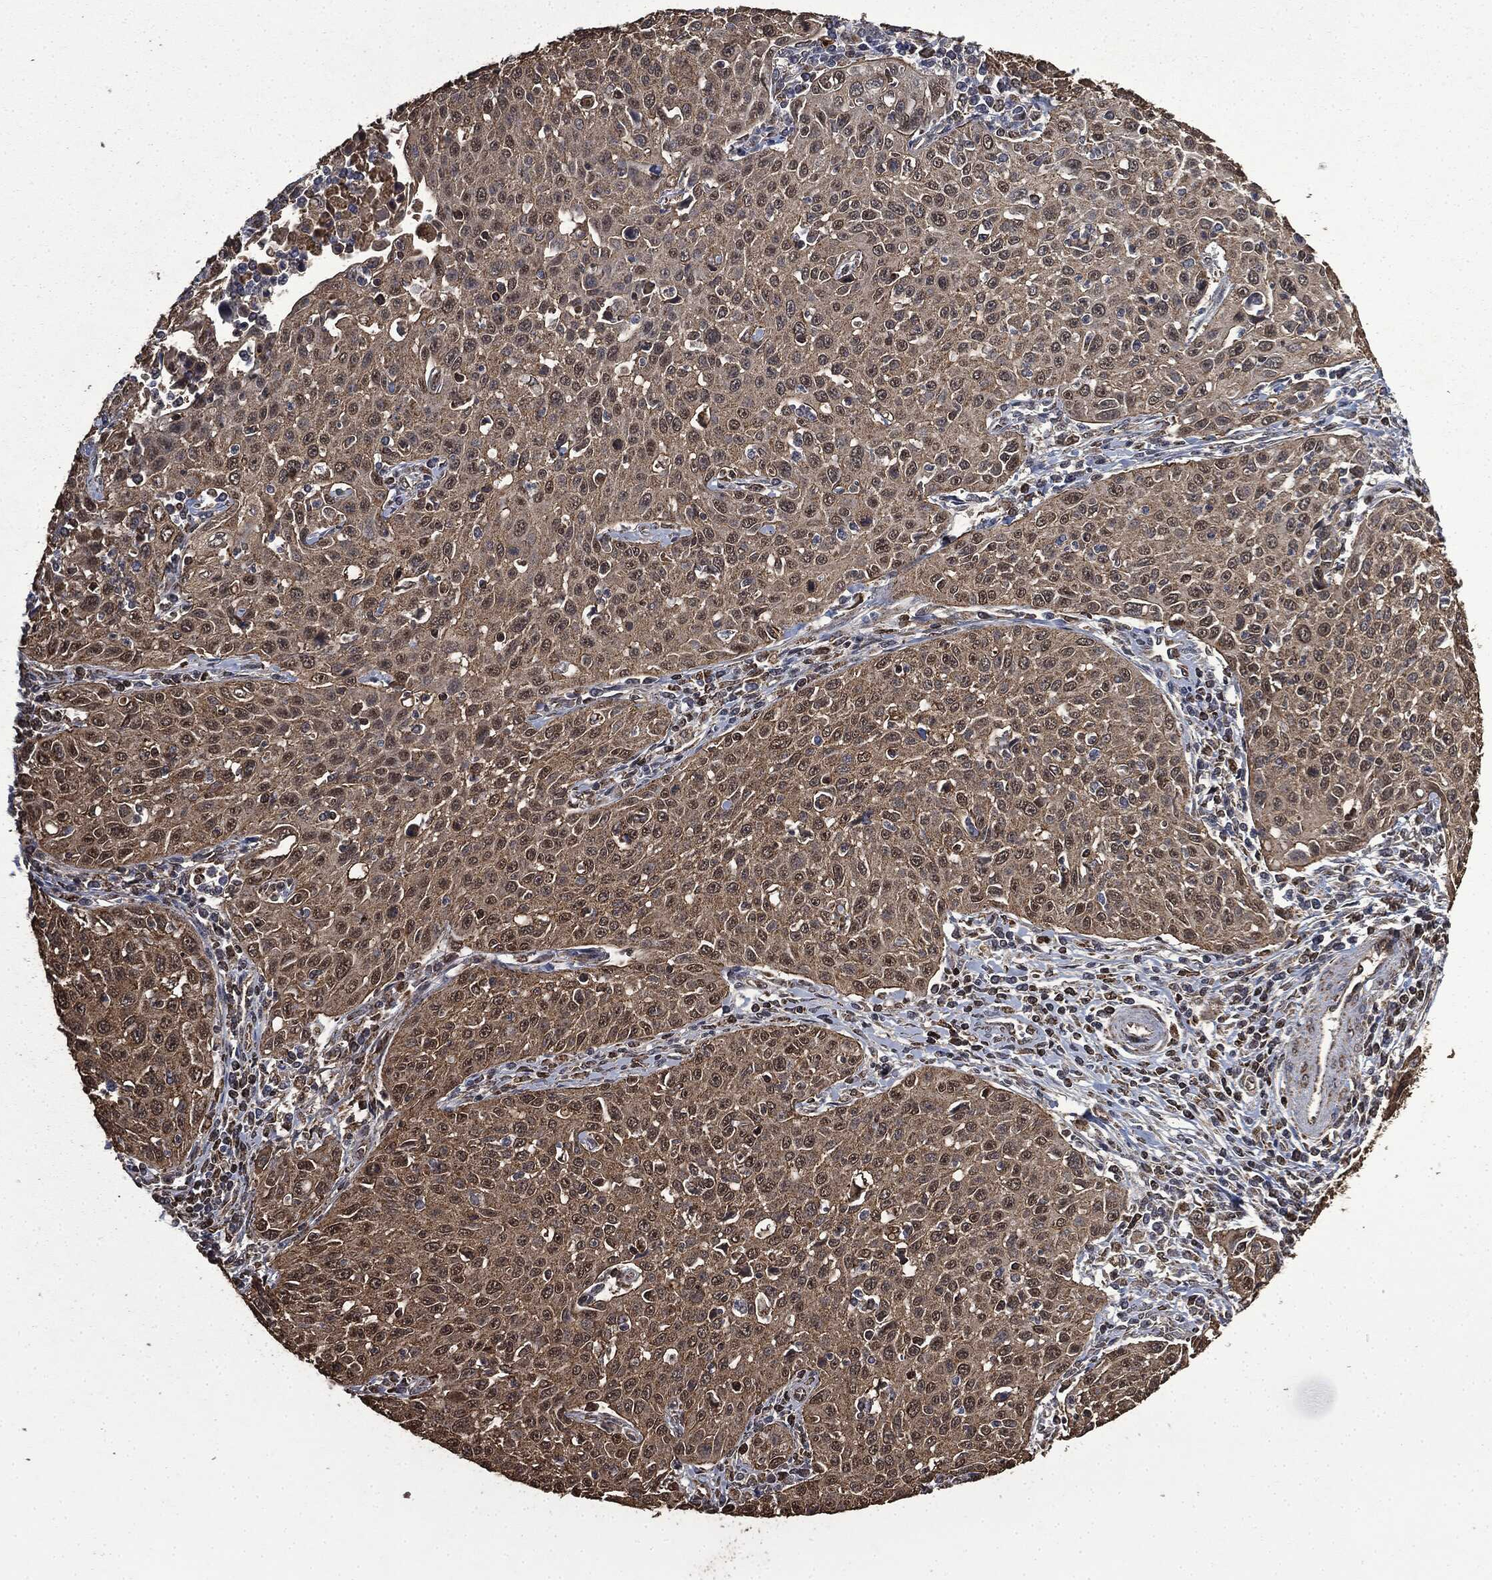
{"staining": {"intensity": "weak", "quantity": ">75%", "location": "cytoplasmic/membranous"}, "tissue": "cervical cancer", "cell_type": "Tumor cells", "image_type": "cancer", "snomed": [{"axis": "morphology", "description": "Squamous cell carcinoma, NOS"}, {"axis": "topography", "description": "Cervix"}], "caption": "Squamous cell carcinoma (cervical) stained with a protein marker exhibits weak staining in tumor cells.", "gene": "LIG3", "patient": {"sex": "female", "age": 26}}